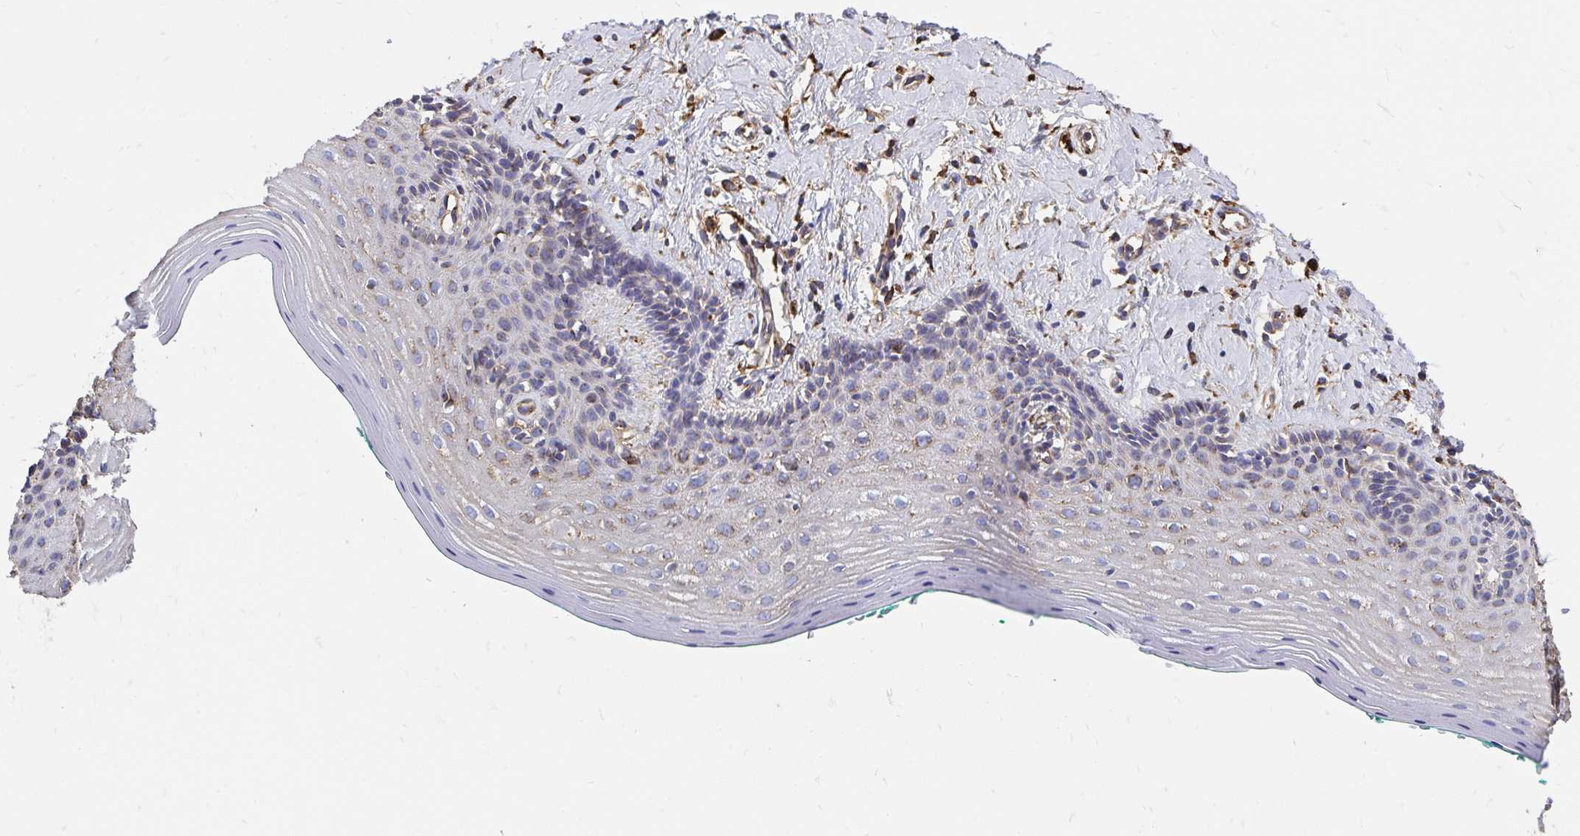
{"staining": {"intensity": "moderate", "quantity": "25%-75%", "location": "cytoplasmic/membranous"}, "tissue": "vagina", "cell_type": "Squamous epithelial cells", "image_type": "normal", "snomed": [{"axis": "morphology", "description": "Normal tissue, NOS"}, {"axis": "topography", "description": "Vagina"}], "caption": "Vagina was stained to show a protein in brown. There is medium levels of moderate cytoplasmic/membranous positivity in about 25%-75% of squamous epithelial cells.", "gene": "CLTC", "patient": {"sex": "female", "age": 42}}